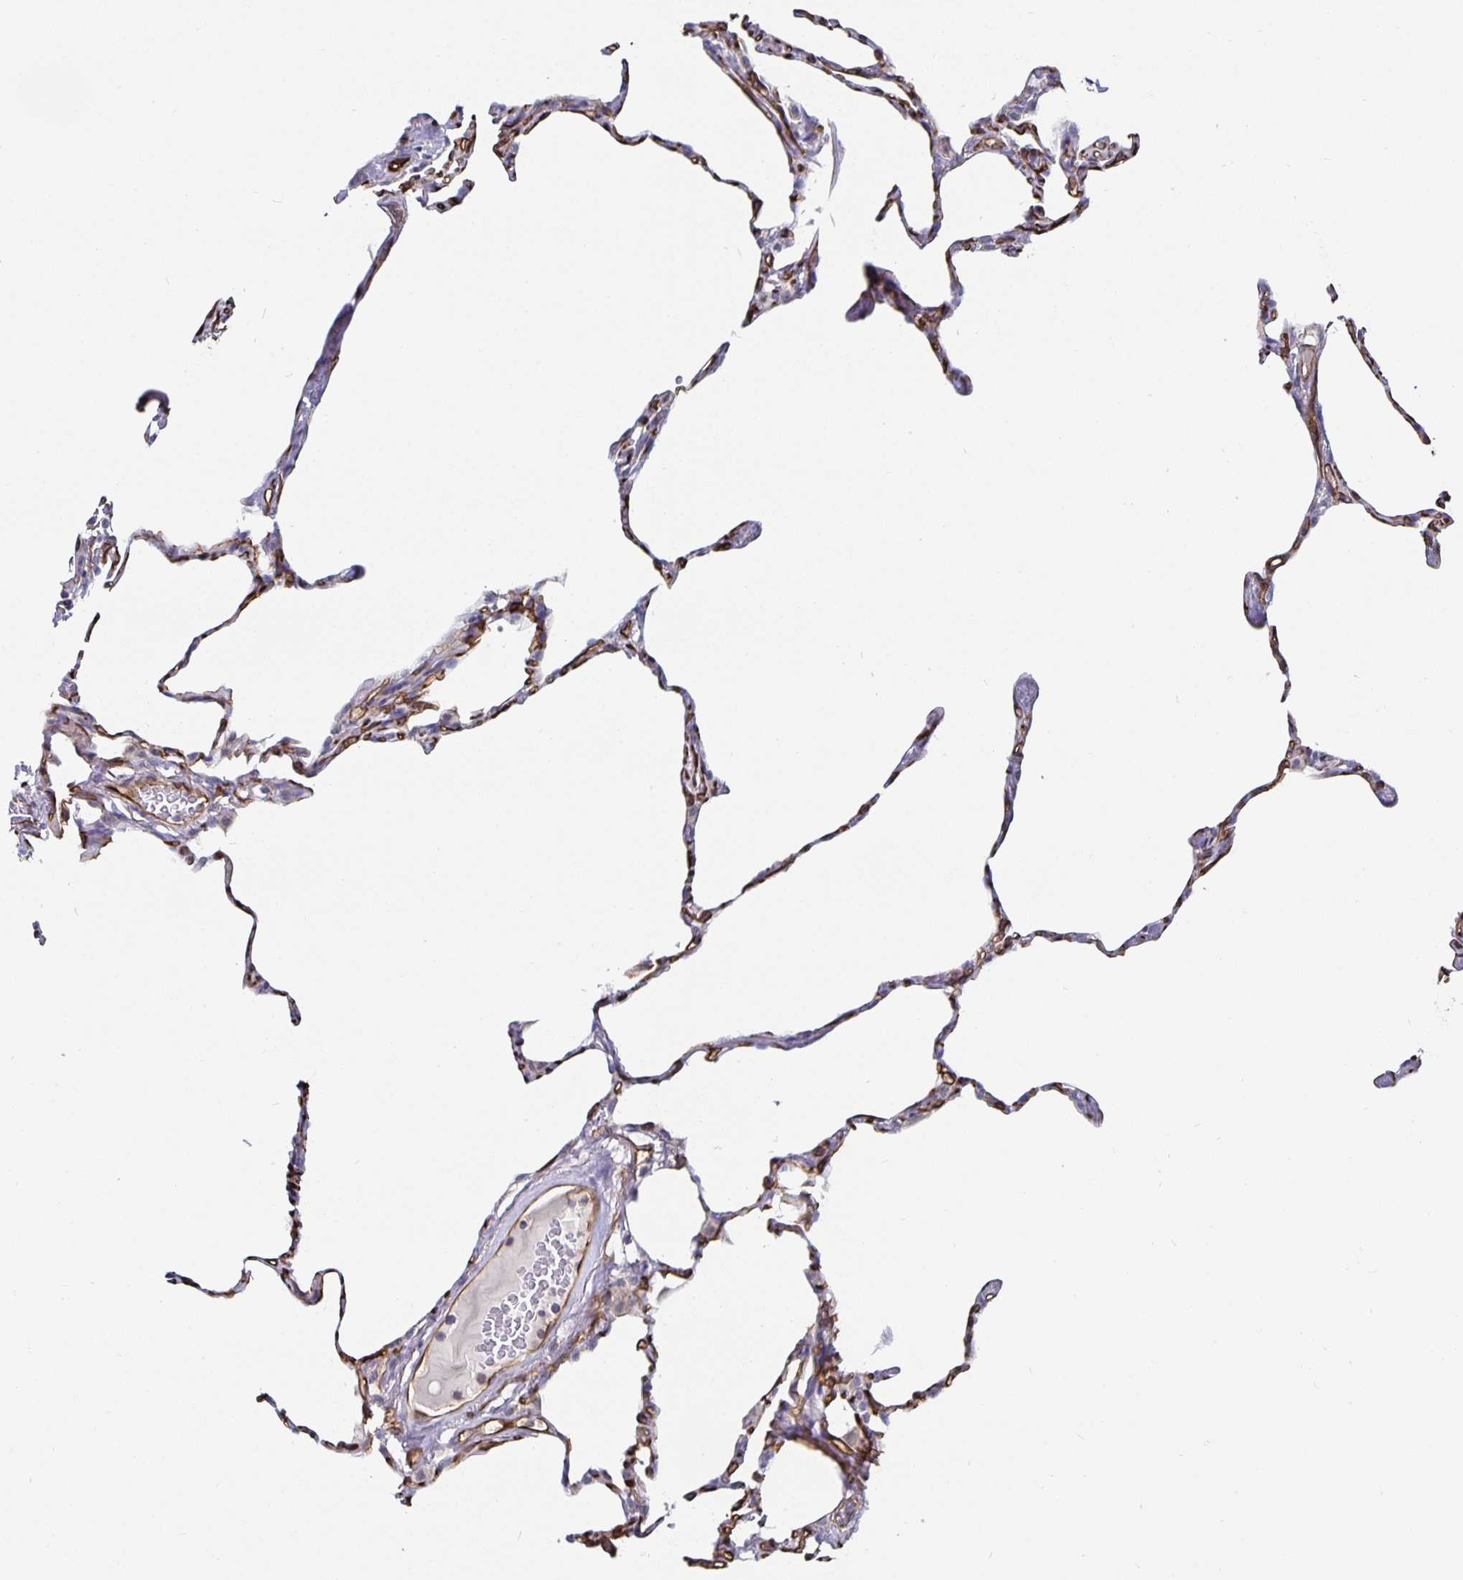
{"staining": {"intensity": "moderate", "quantity": "<25%", "location": "cytoplasmic/membranous"}, "tissue": "lung", "cell_type": "Alveolar cells", "image_type": "normal", "snomed": [{"axis": "morphology", "description": "Normal tissue, NOS"}, {"axis": "topography", "description": "Lung"}], "caption": "Immunohistochemical staining of unremarkable human lung displays moderate cytoplasmic/membranous protein staining in about <25% of alveolar cells.", "gene": "PODXL", "patient": {"sex": "male", "age": 65}}